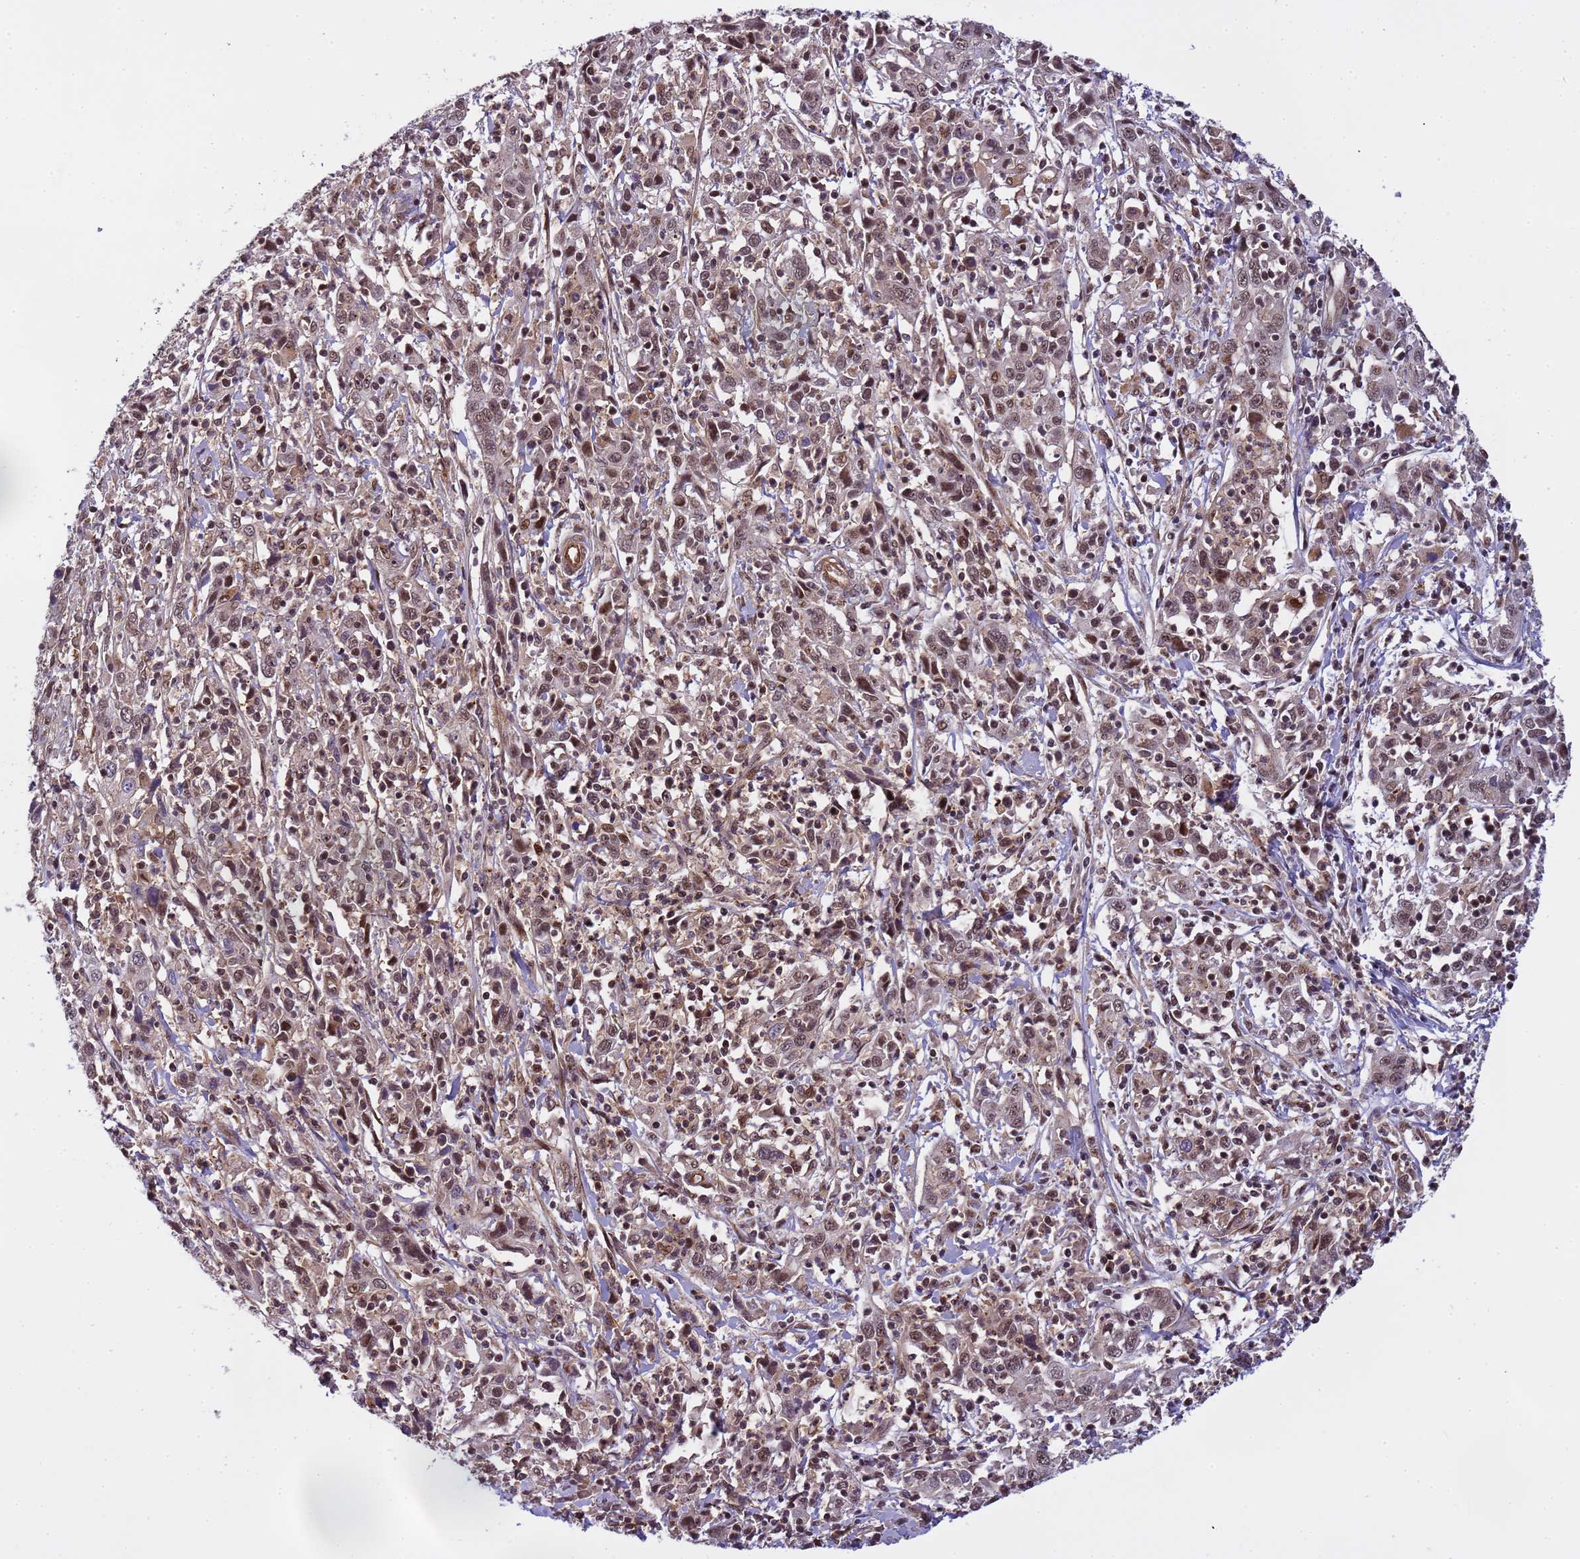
{"staining": {"intensity": "weak", "quantity": ">75%", "location": "nuclear"}, "tissue": "cervical cancer", "cell_type": "Tumor cells", "image_type": "cancer", "snomed": [{"axis": "morphology", "description": "Squamous cell carcinoma, NOS"}, {"axis": "topography", "description": "Cervix"}], "caption": "A photomicrograph of human cervical squamous cell carcinoma stained for a protein demonstrates weak nuclear brown staining in tumor cells.", "gene": "EMC2", "patient": {"sex": "female", "age": 46}}